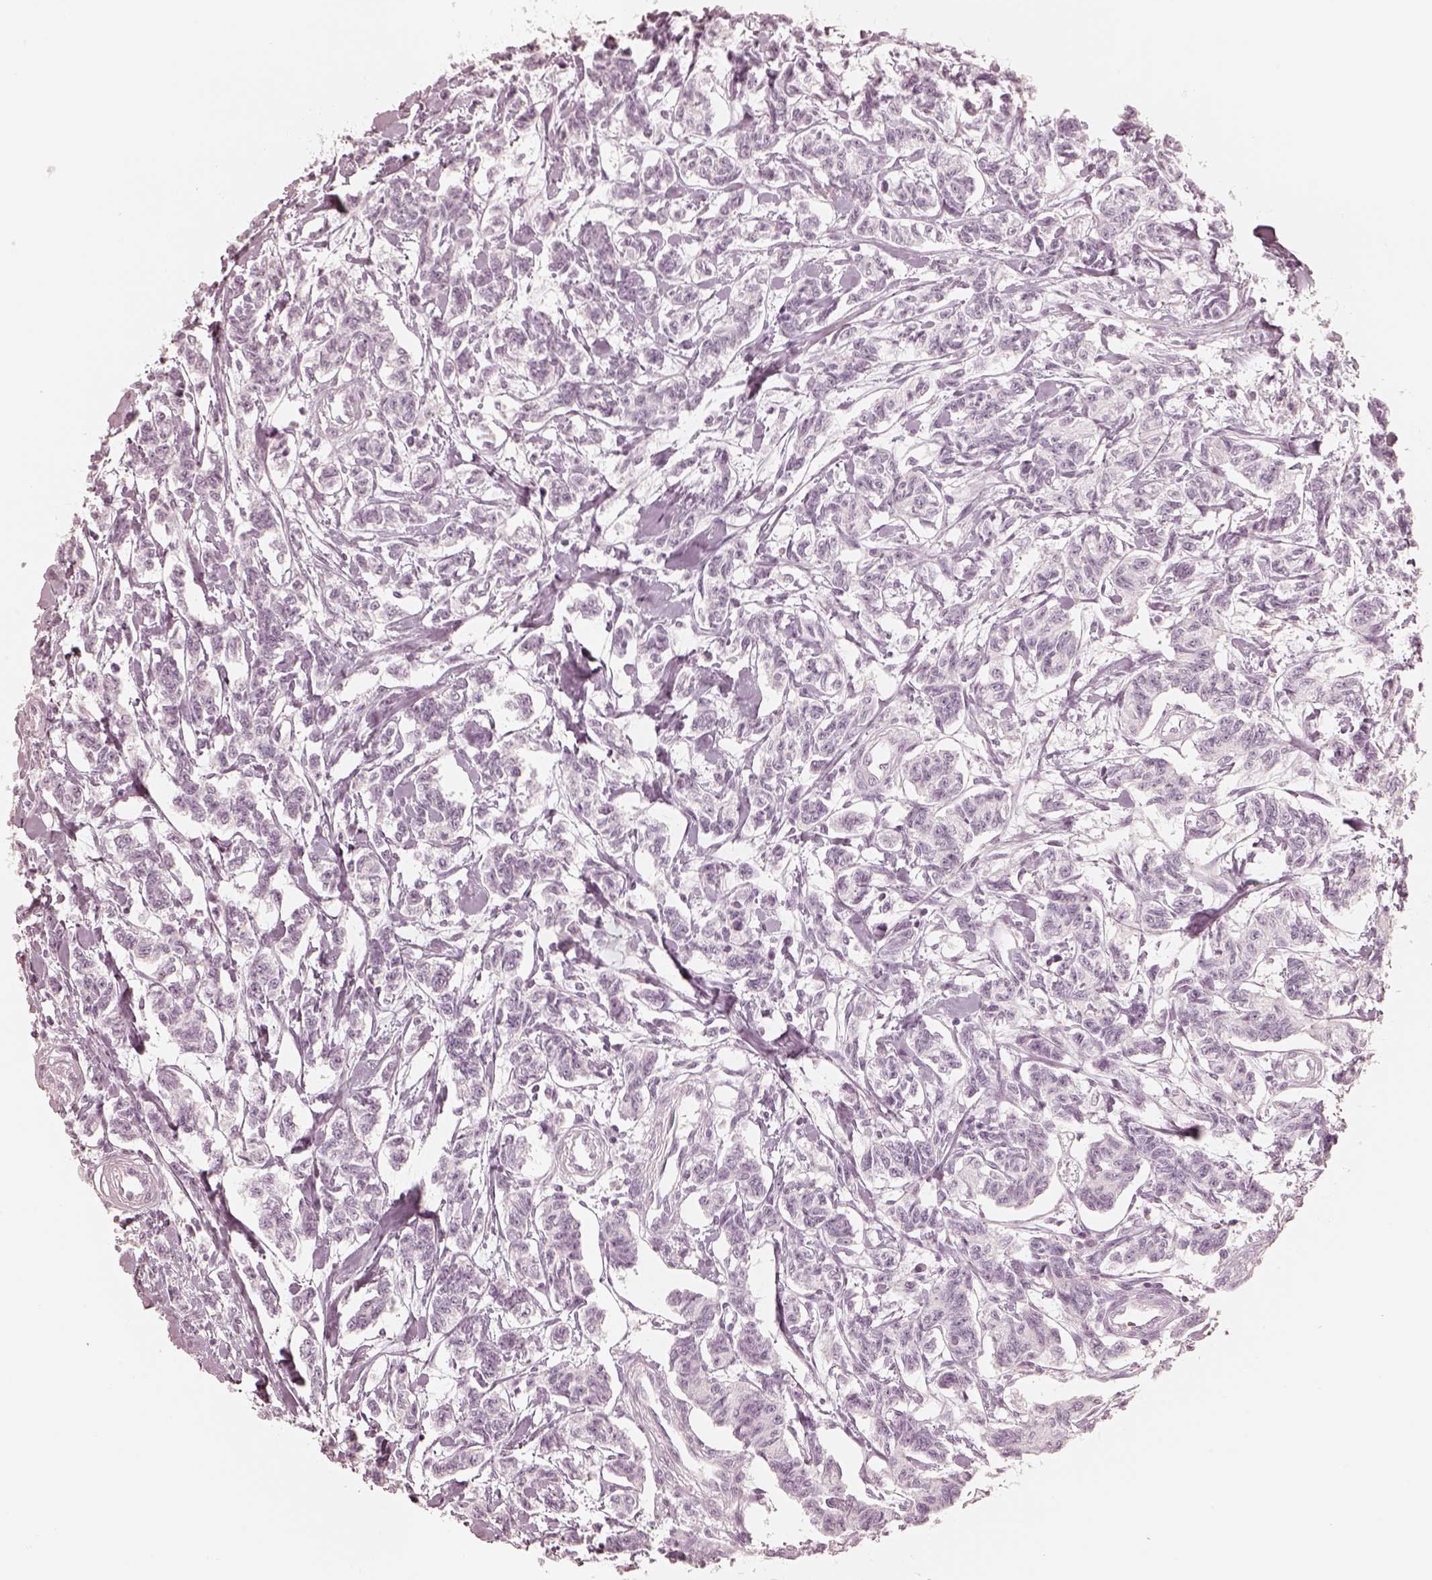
{"staining": {"intensity": "negative", "quantity": "none", "location": "none"}, "tissue": "carcinoid", "cell_type": "Tumor cells", "image_type": "cancer", "snomed": [{"axis": "morphology", "description": "Carcinoid, malignant, NOS"}, {"axis": "topography", "description": "Kidney"}], "caption": "Immunohistochemical staining of carcinoid reveals no significant positivity in tumor cells.", "gene": "KRT82", "patient": {"sex": "female", "age": 41}}